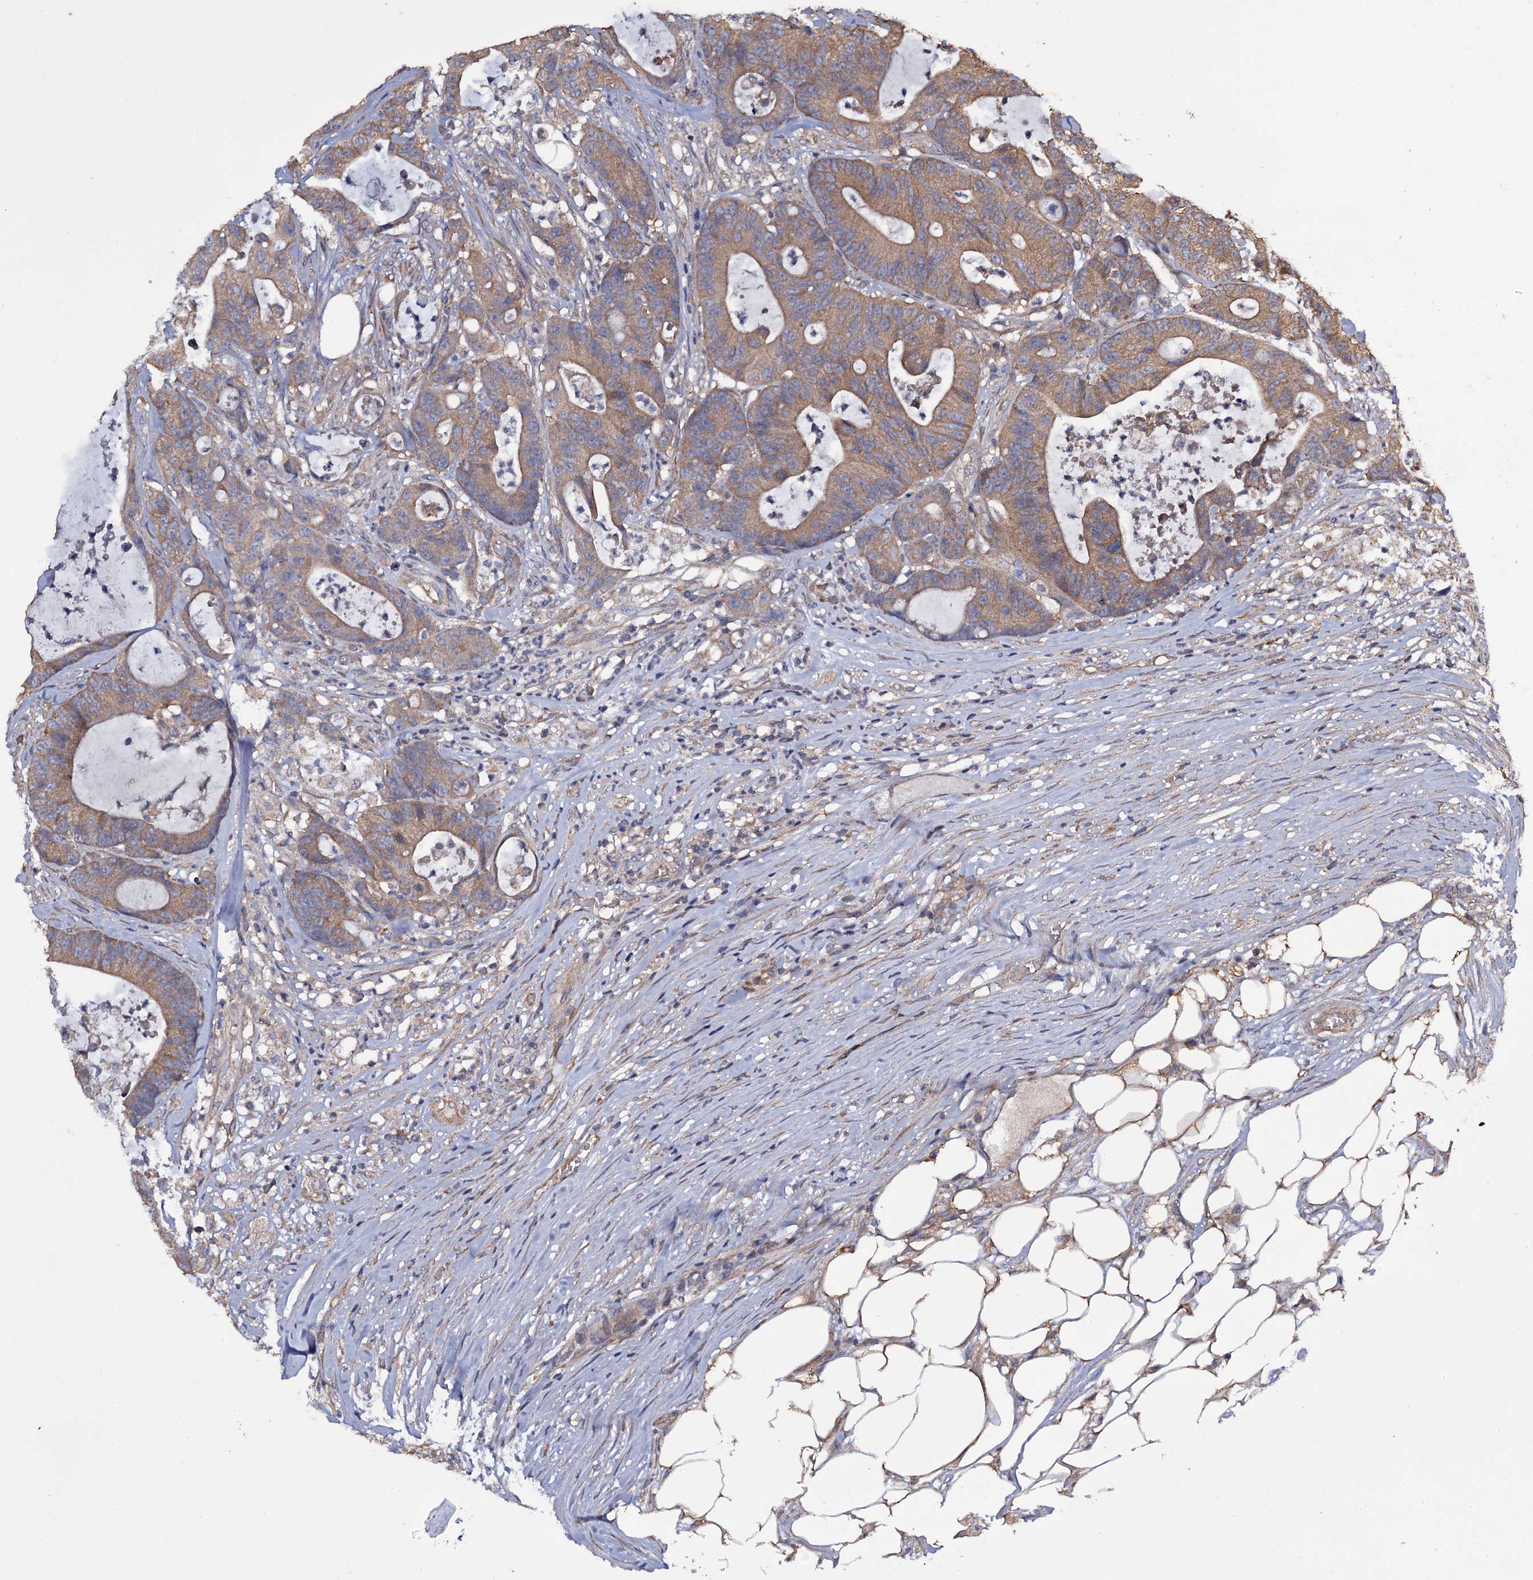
{"staining": {"intensity": "moderate", "quantity": ">75%", "location": "cytoplasmic/membranous"}, "tissue": "colorectal cancer", "cell_type": "Tumor cells", "image_type": "cancer", "snomed": [{"axis": "morphology", "description": "Adenocarcinoma, NOS"}, {"axis": "topography", "description": "Colon"}], "caption": "This photomicrograph demonstrates immunohistochemistry (IHC) staining of colorectal adenocarcinoma, with medium moderate cytoplasmic/membranous staining in about >75% of tumor cells.", "gene": "TTC23", "patient": {"sex": "female", "age": 84}}